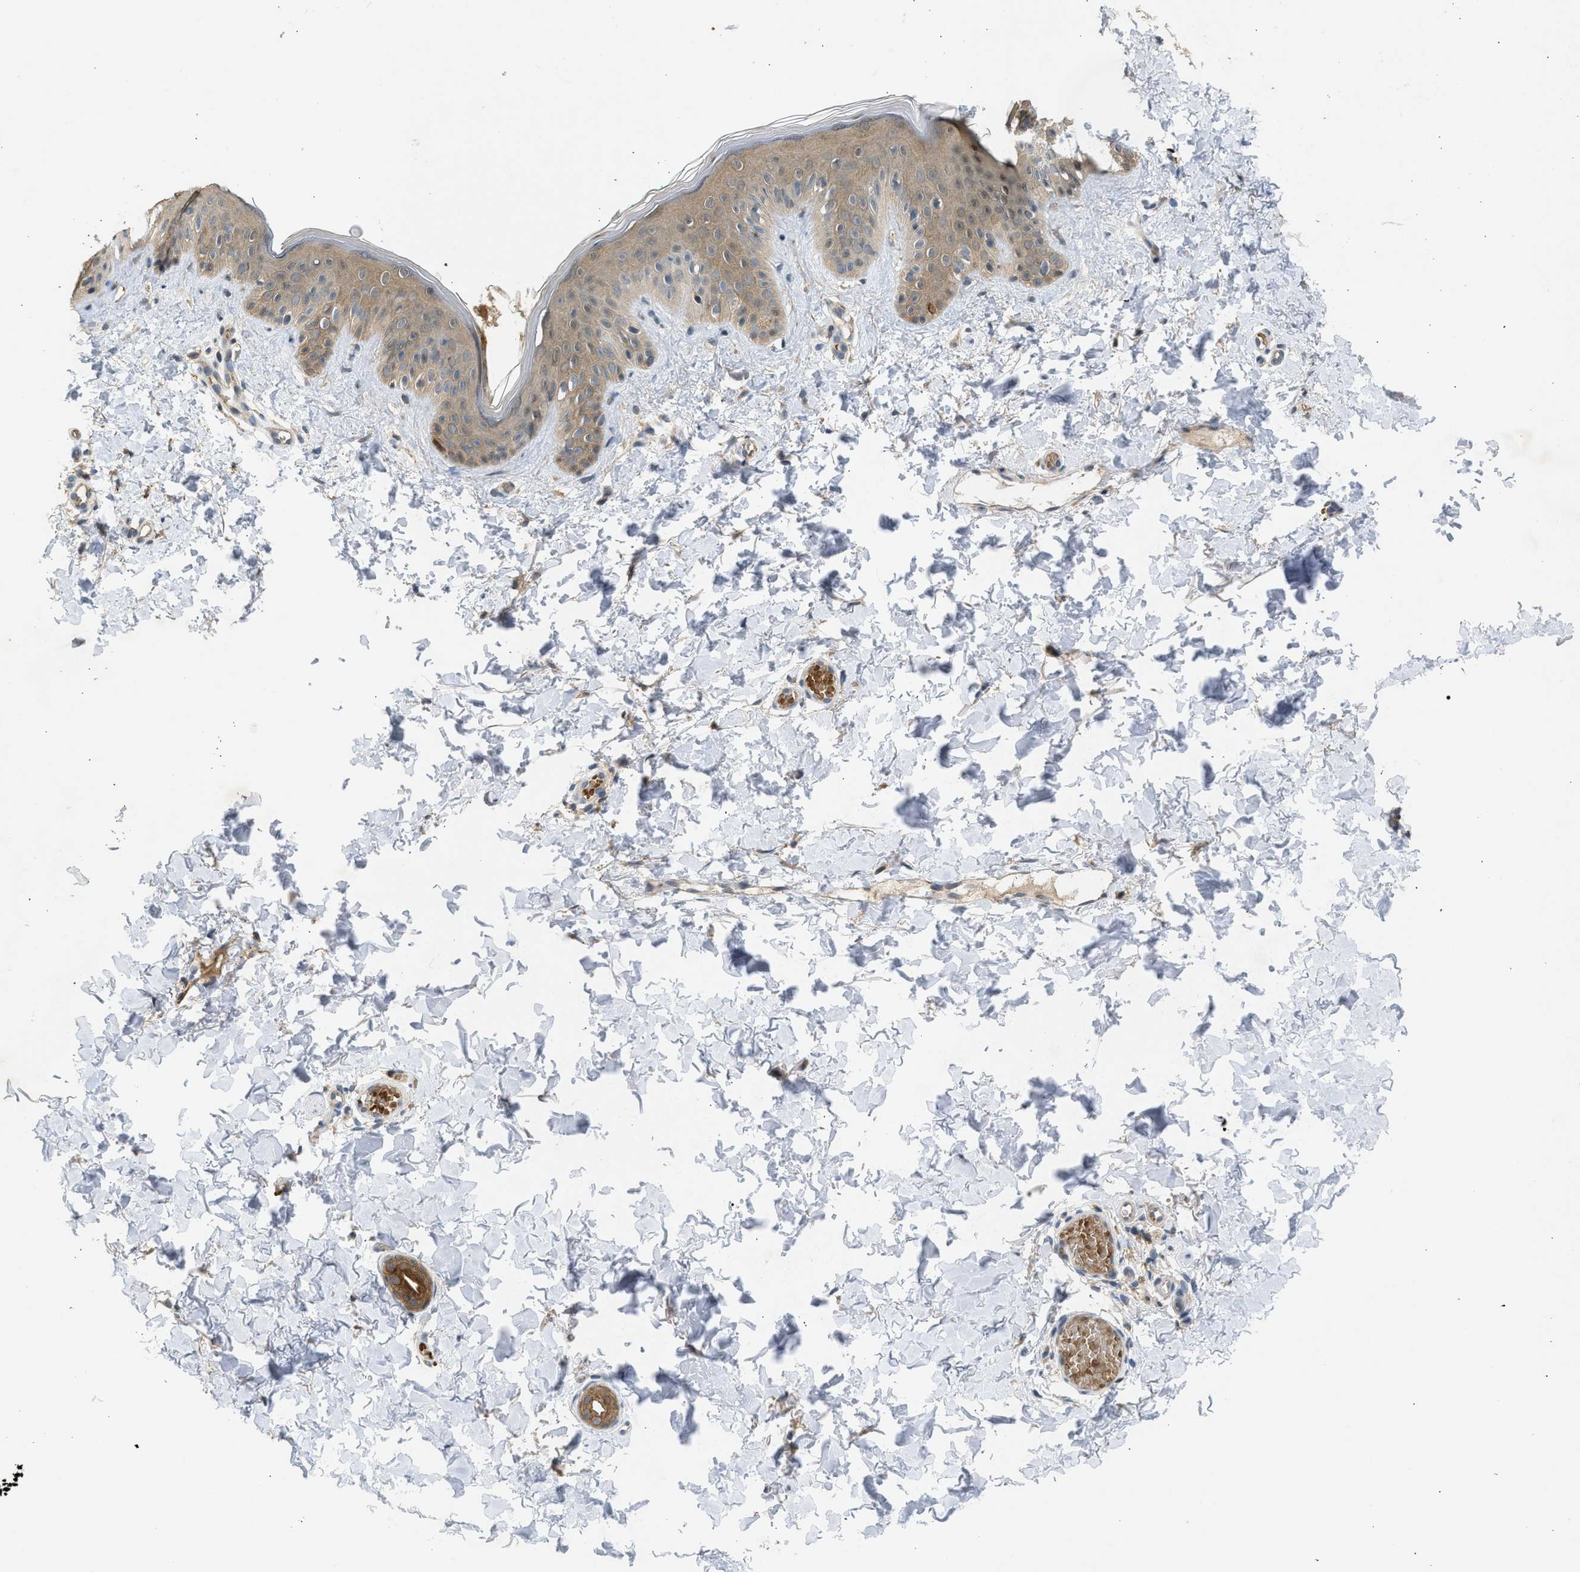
{"staining": {"intensity": "weak", "quantity": ">75%", "location": "cytoplasmic/membranous"}, "tissue": "skin", "cell_type": "Fibroblasts", "image_type": "normal", "snomed": [{"axis": "morphology", "description": "Normal tissue, NOS"}, {"axis": "topography", "description": "Skin"}], "caption": "Skin stained with immunohistochemistry (IHC) shows weak cytoplasmic/membranous staining in about >75% of fibroblasts.", "gene": "MAPK7", "patient": {"sex": "male", "age": 30}}